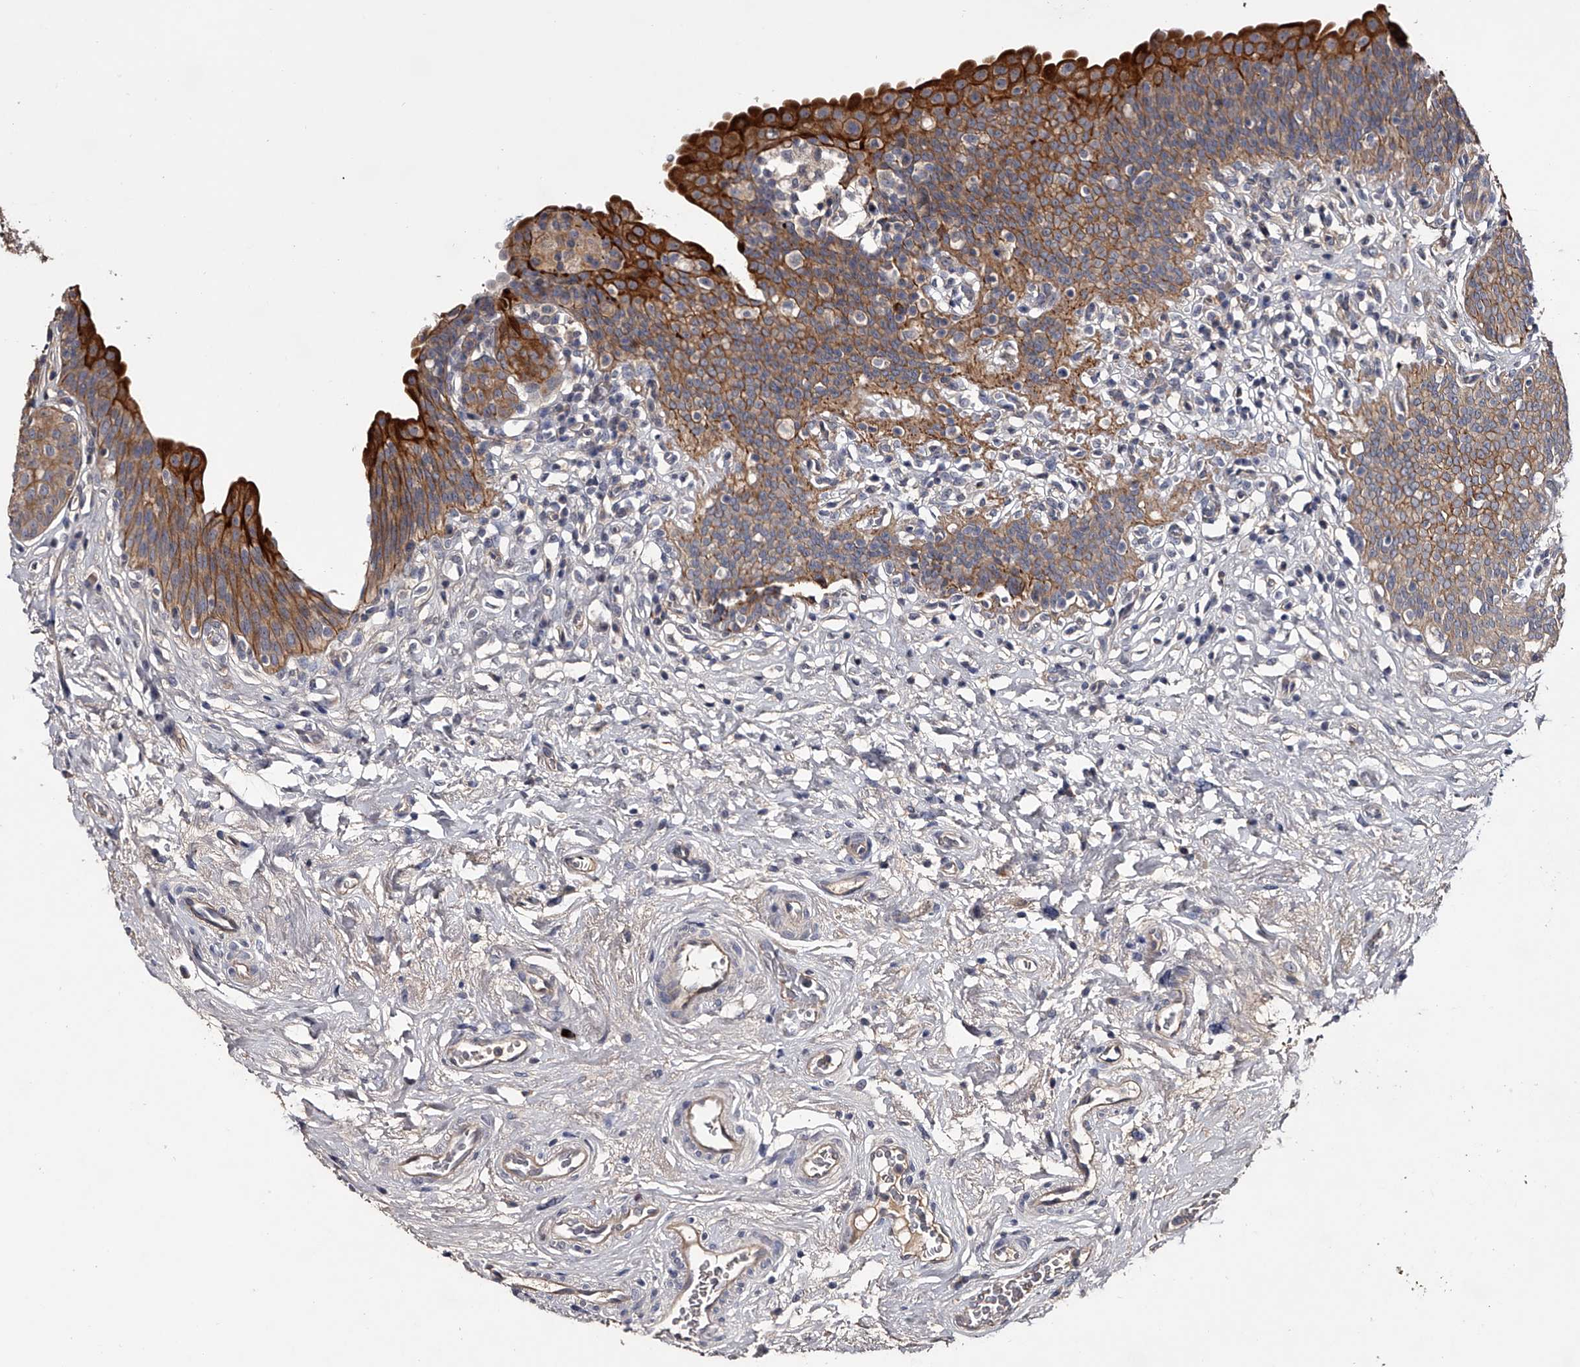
{"staining": {"intensity": "strong", "quantity": ">75%", "location": "cytoplasmic/membranous"}, "tissue": "urinary bladder", "cell_type": "Urothelial cells", "image_type": "normal", "snomed": [{"axis": "morphology", "description": "Normal tissue, NOS"}, {"axis": "topography", "description": "Urinary bladder"}], "caption": "Unremarkable urinary bladder exhibits strong cytoplasmic/membranous expression in about >75% of urothelial cells, visualized by immunohistochemistry.", "gene": "MDN1", "patient": {"sex": "male", "age": 83}}